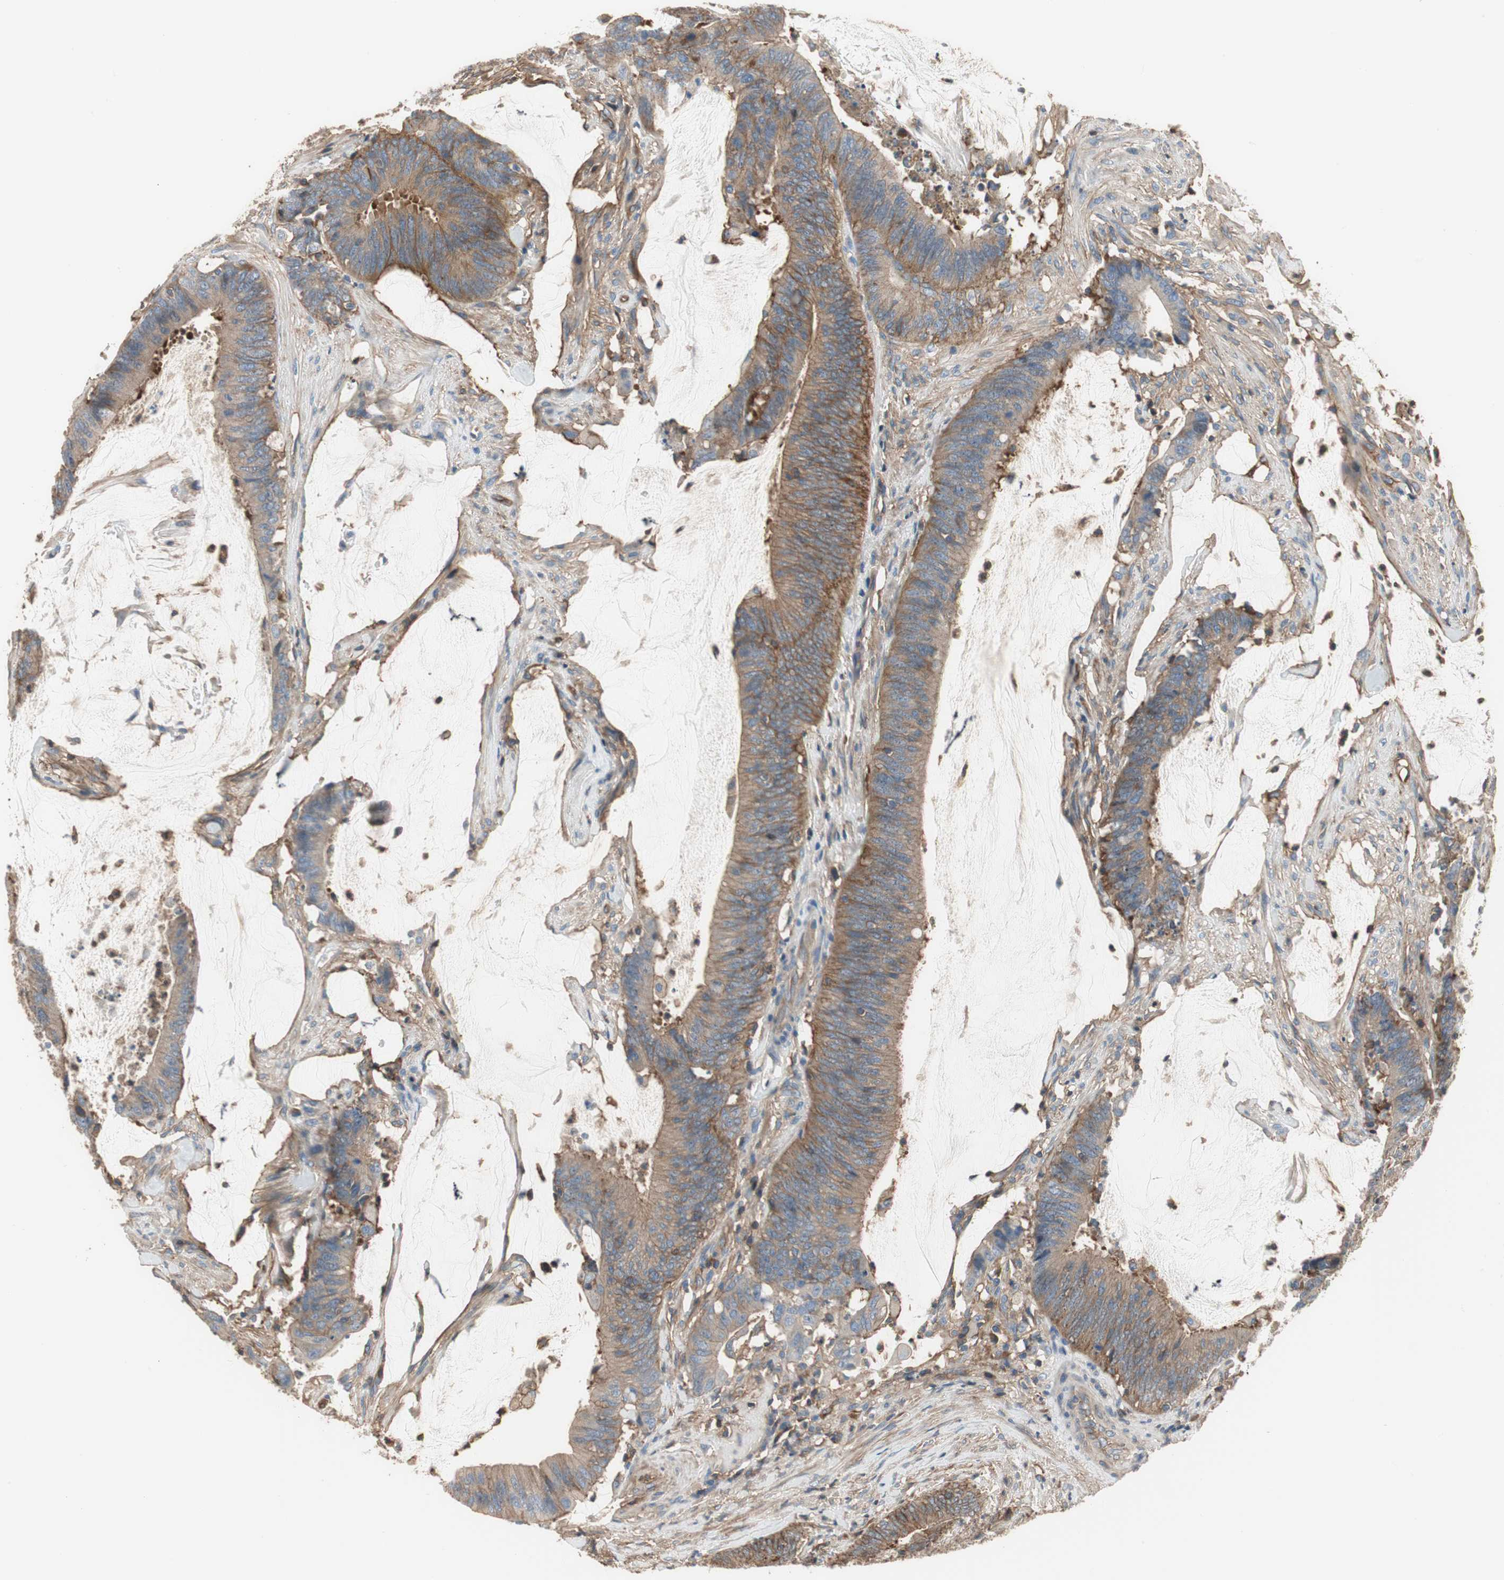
{"staining": {"intensity": "moderate", "quantity": ">75%", "location": "cytoplasmic/membranous"}, "tissue": "colorectal cancer", "cell_type": "Tumor cells", "image_type": "cancer", "snomed": [{"axis": "morphology", "description": "Adenocarcinoma, NOS"}, {"axis": "topography", "description": "Rectum"}], "caption": "Immunohistochemical staining of human adenocarcinoma (colorectal) exhibits medium levels of moderate cytoplasmic/membranous protein staining in approximately >75% of tumor cells.", "gene": "IL1RL1", "patient": {"sex": "female", "age": 66}}